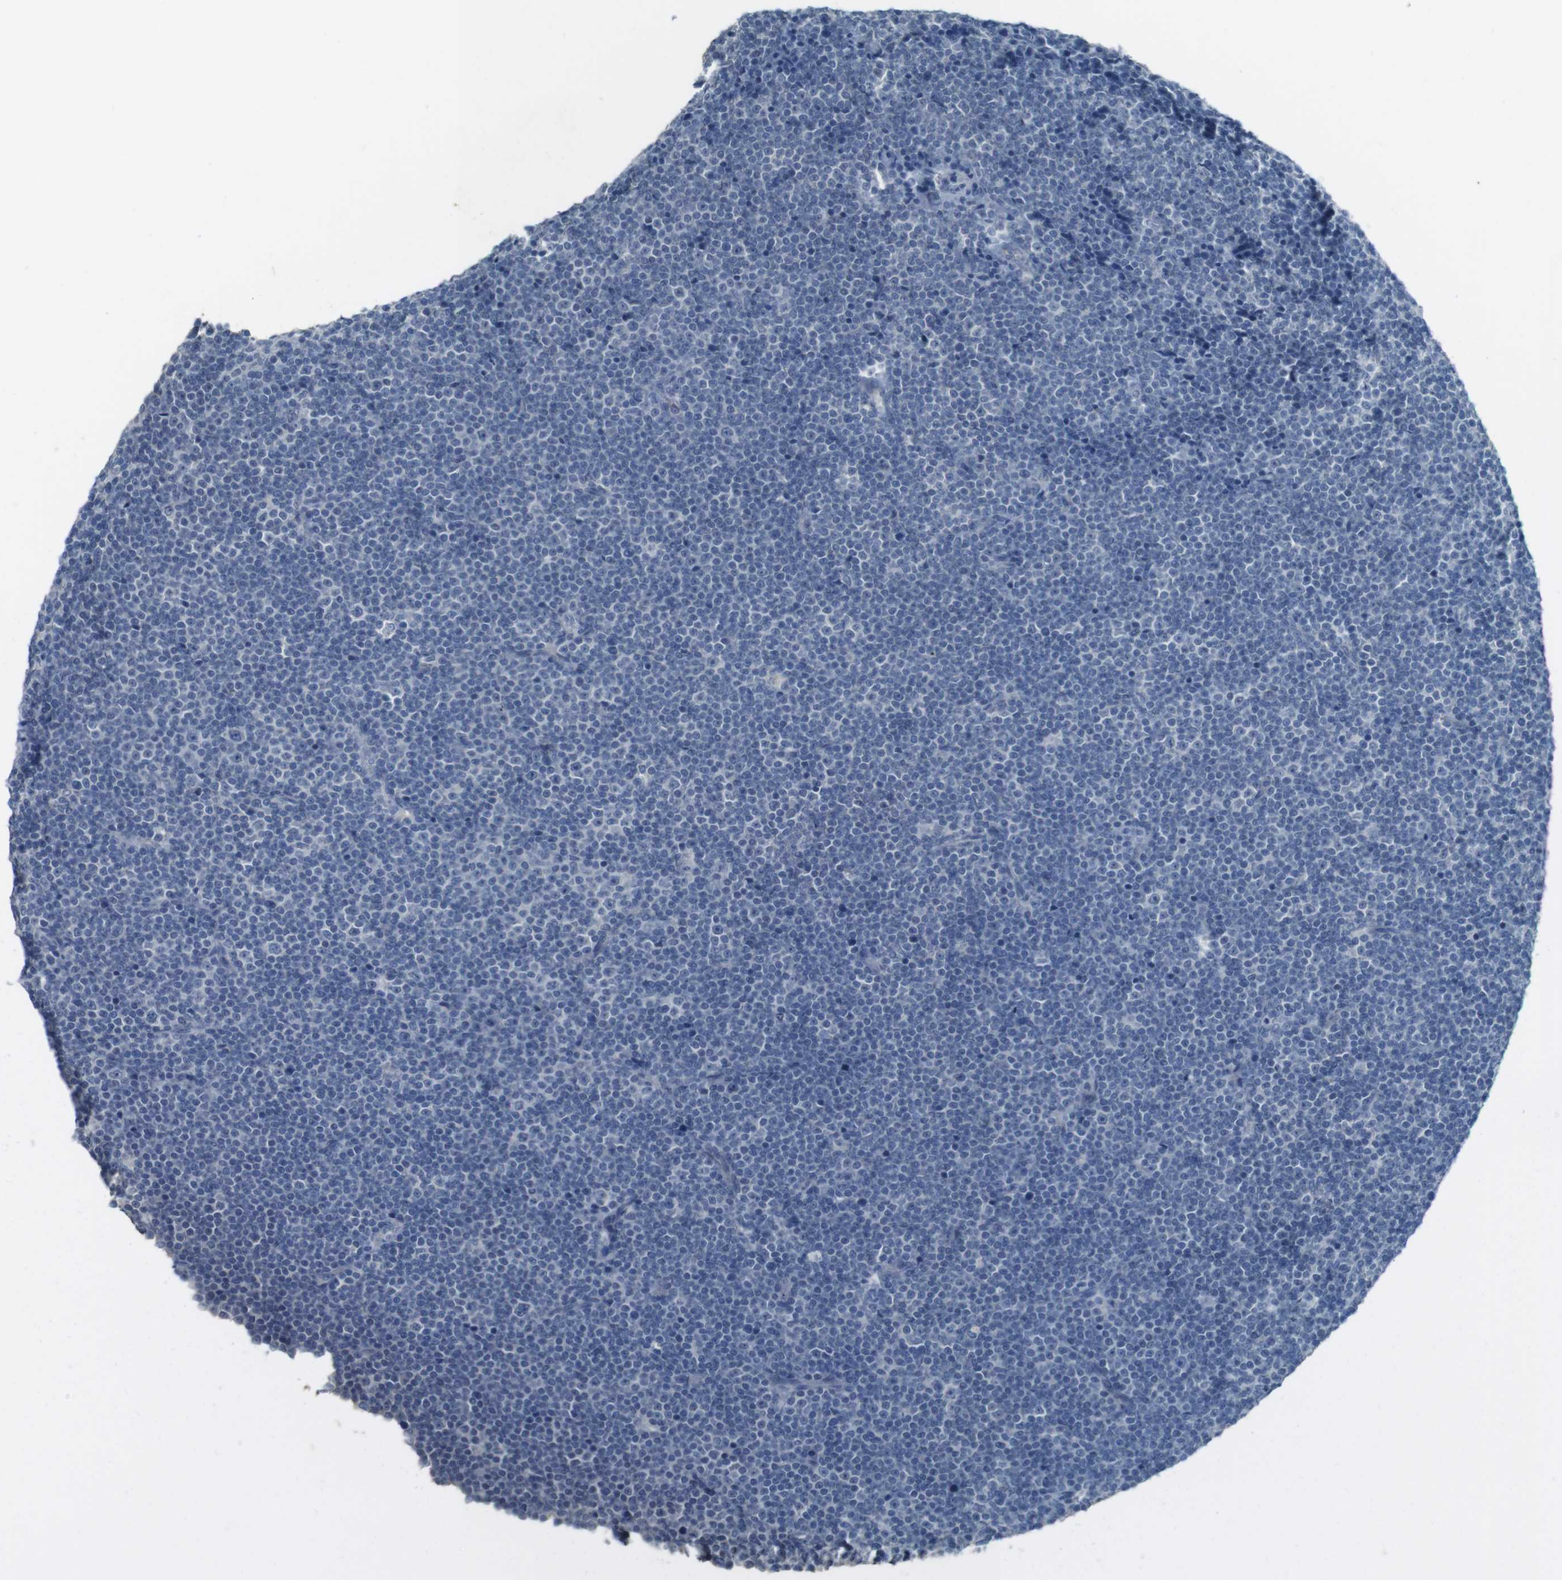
{"staining": {"intensity": "negative", "quantity": "none", "location": "none"}, "tissue": "lymphoma", "cell_type": "Tumor cells", "image_type": "cancer", "snomed": [{"axis": "morphology", "description": "Malignant lymphoma, non-Hodgkin's type, Low grade"}, {"axis": "topography", "description": "Lymph node"}], "caption": "Lymphoma was stained to show a protein in brown. There is no significant staining in tumor cells.", "gene": "ENTPD7", "patient": {"sex": "female", "age": 67}}